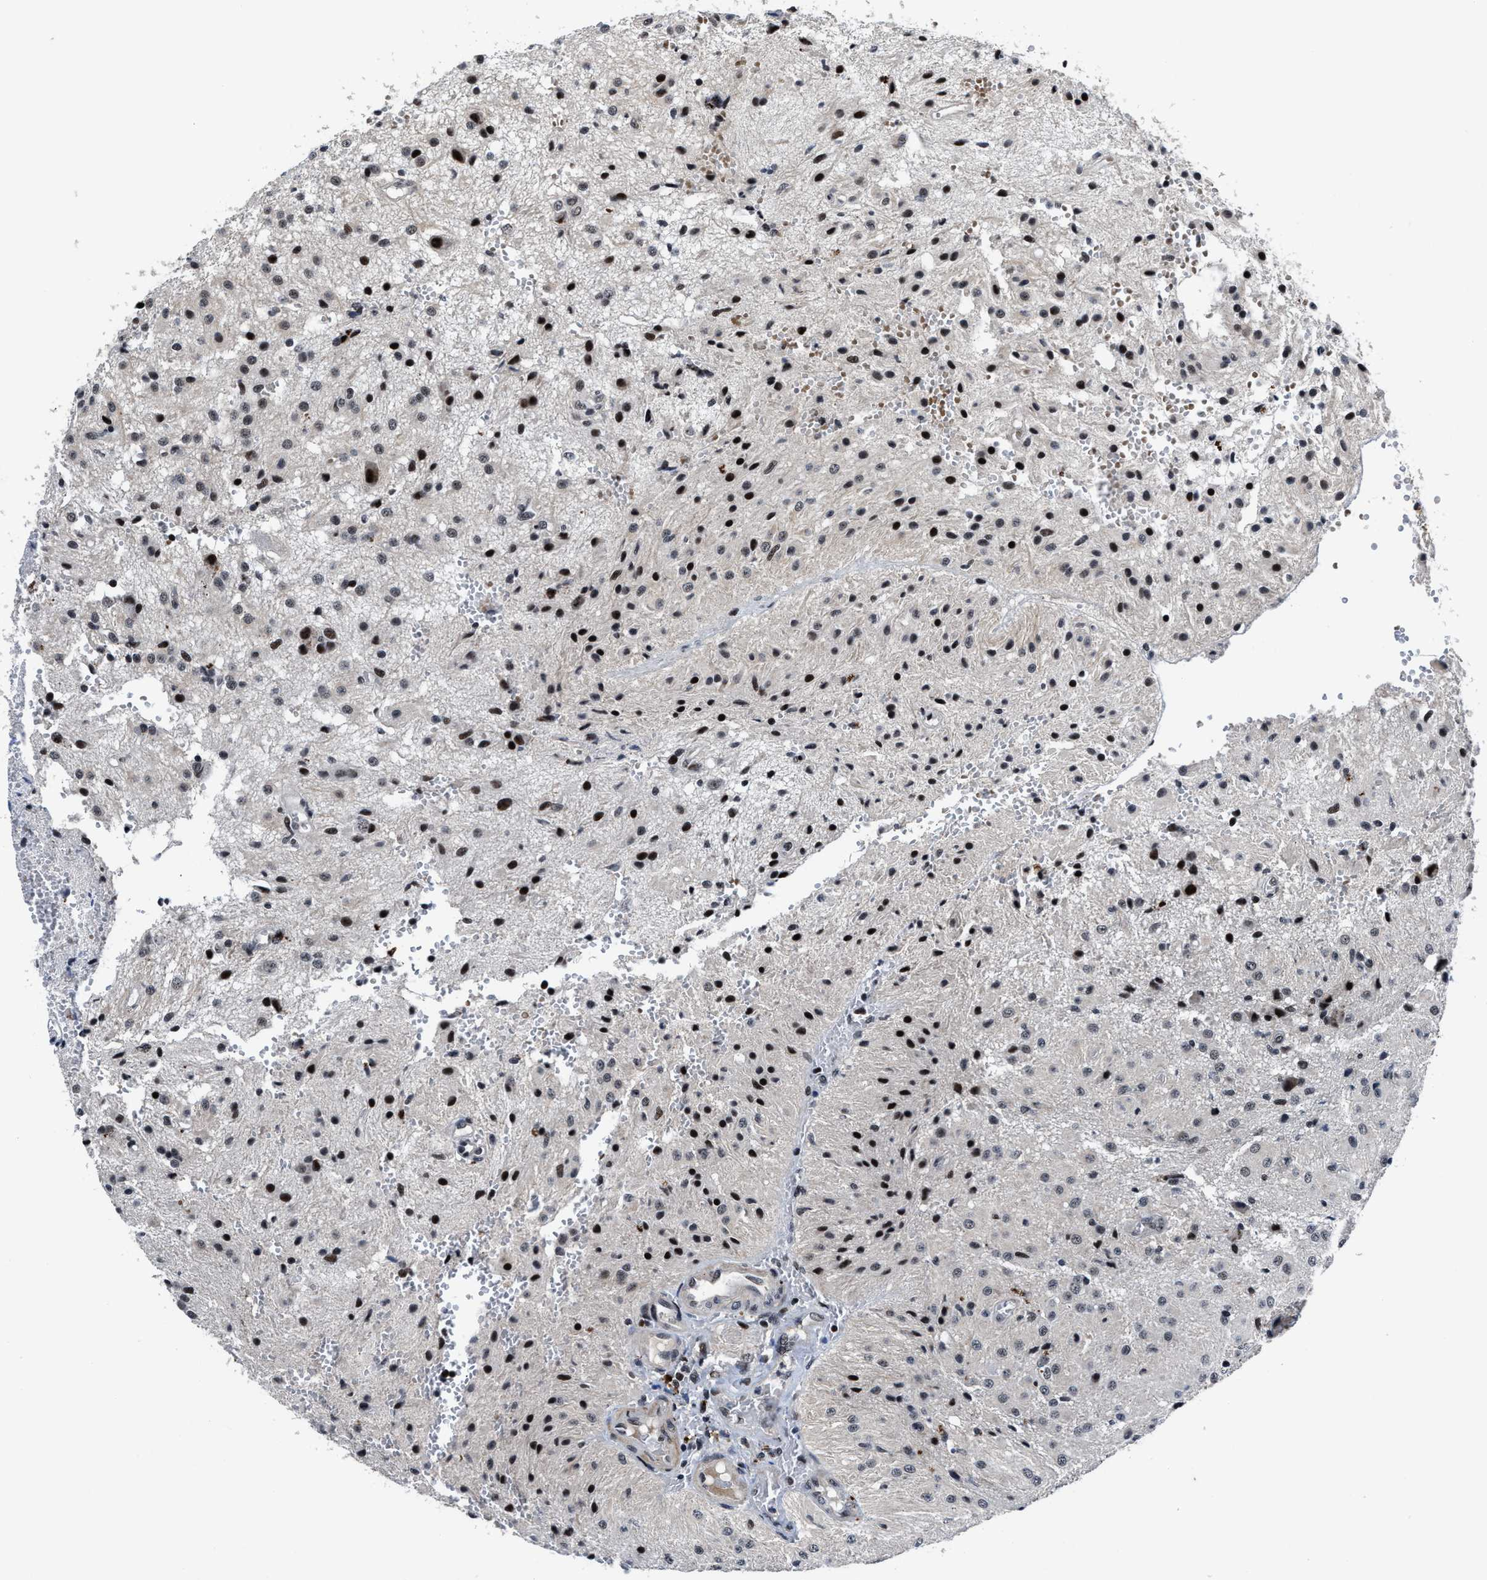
{"staining": {"intensity": "strong", "quantity": ">75%", "location": "nuclear"}, "tissue": "glioma", "cell_type": "Tumor cells", "image_type": "cancer", "snomed": [{"axis": "morphology", "description": "Glioma, malignant, High grade"}, {"axis": "topography", "description": "Brain"}], "caption": "High-grade glioma (malignant) stained with DAB IHC demonstrates high levels of strong nuclear staining in approximately >75% of tumor cells. The staining was performed using DAB to visualize the protein expression in brown, while the nuclei were stained in blue with hematoxylin (Magnification: 20x).", "gene": "ZNF233", "patient": {"sex": "female", "age": 59}}